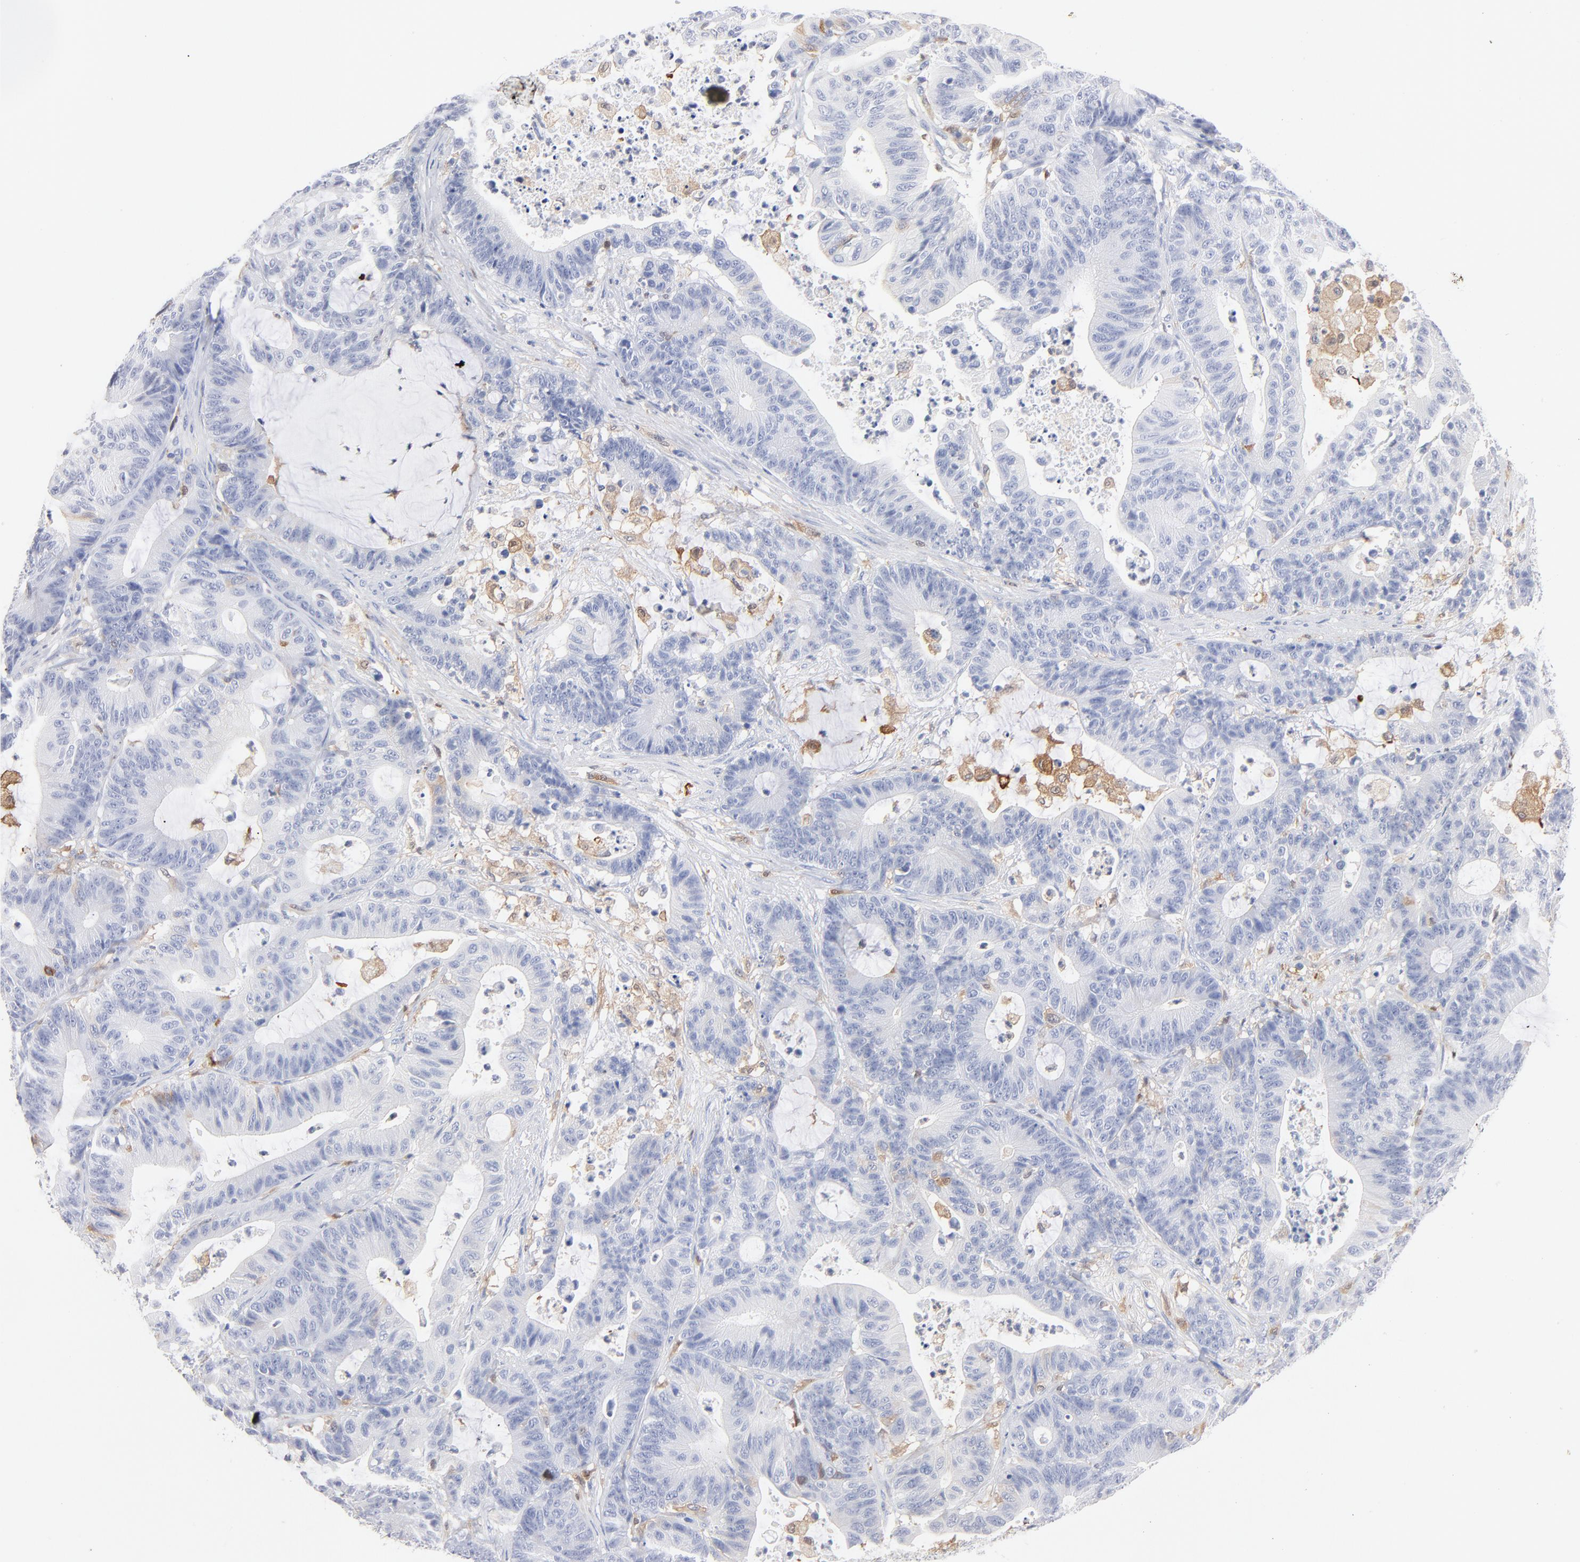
{"staining": {"intensity": "negative", "quantity": "none", "location": "none"}, "tissue": "colorectal cancer", "cell_type": "Tumor cells", "image_type": "cancer", "snomed": [{"axis": "morphology", "description": "Adenocarcinoma, NOS"}, {"axis": "topography", "description": "Colon"}], "caption": "IHC of human colorectal cancer (adenocarcinoma) demonstrates no positivity in tumor cells.", "gene": "IFIT2", "patient": {"sex": "female", "age": 84}}